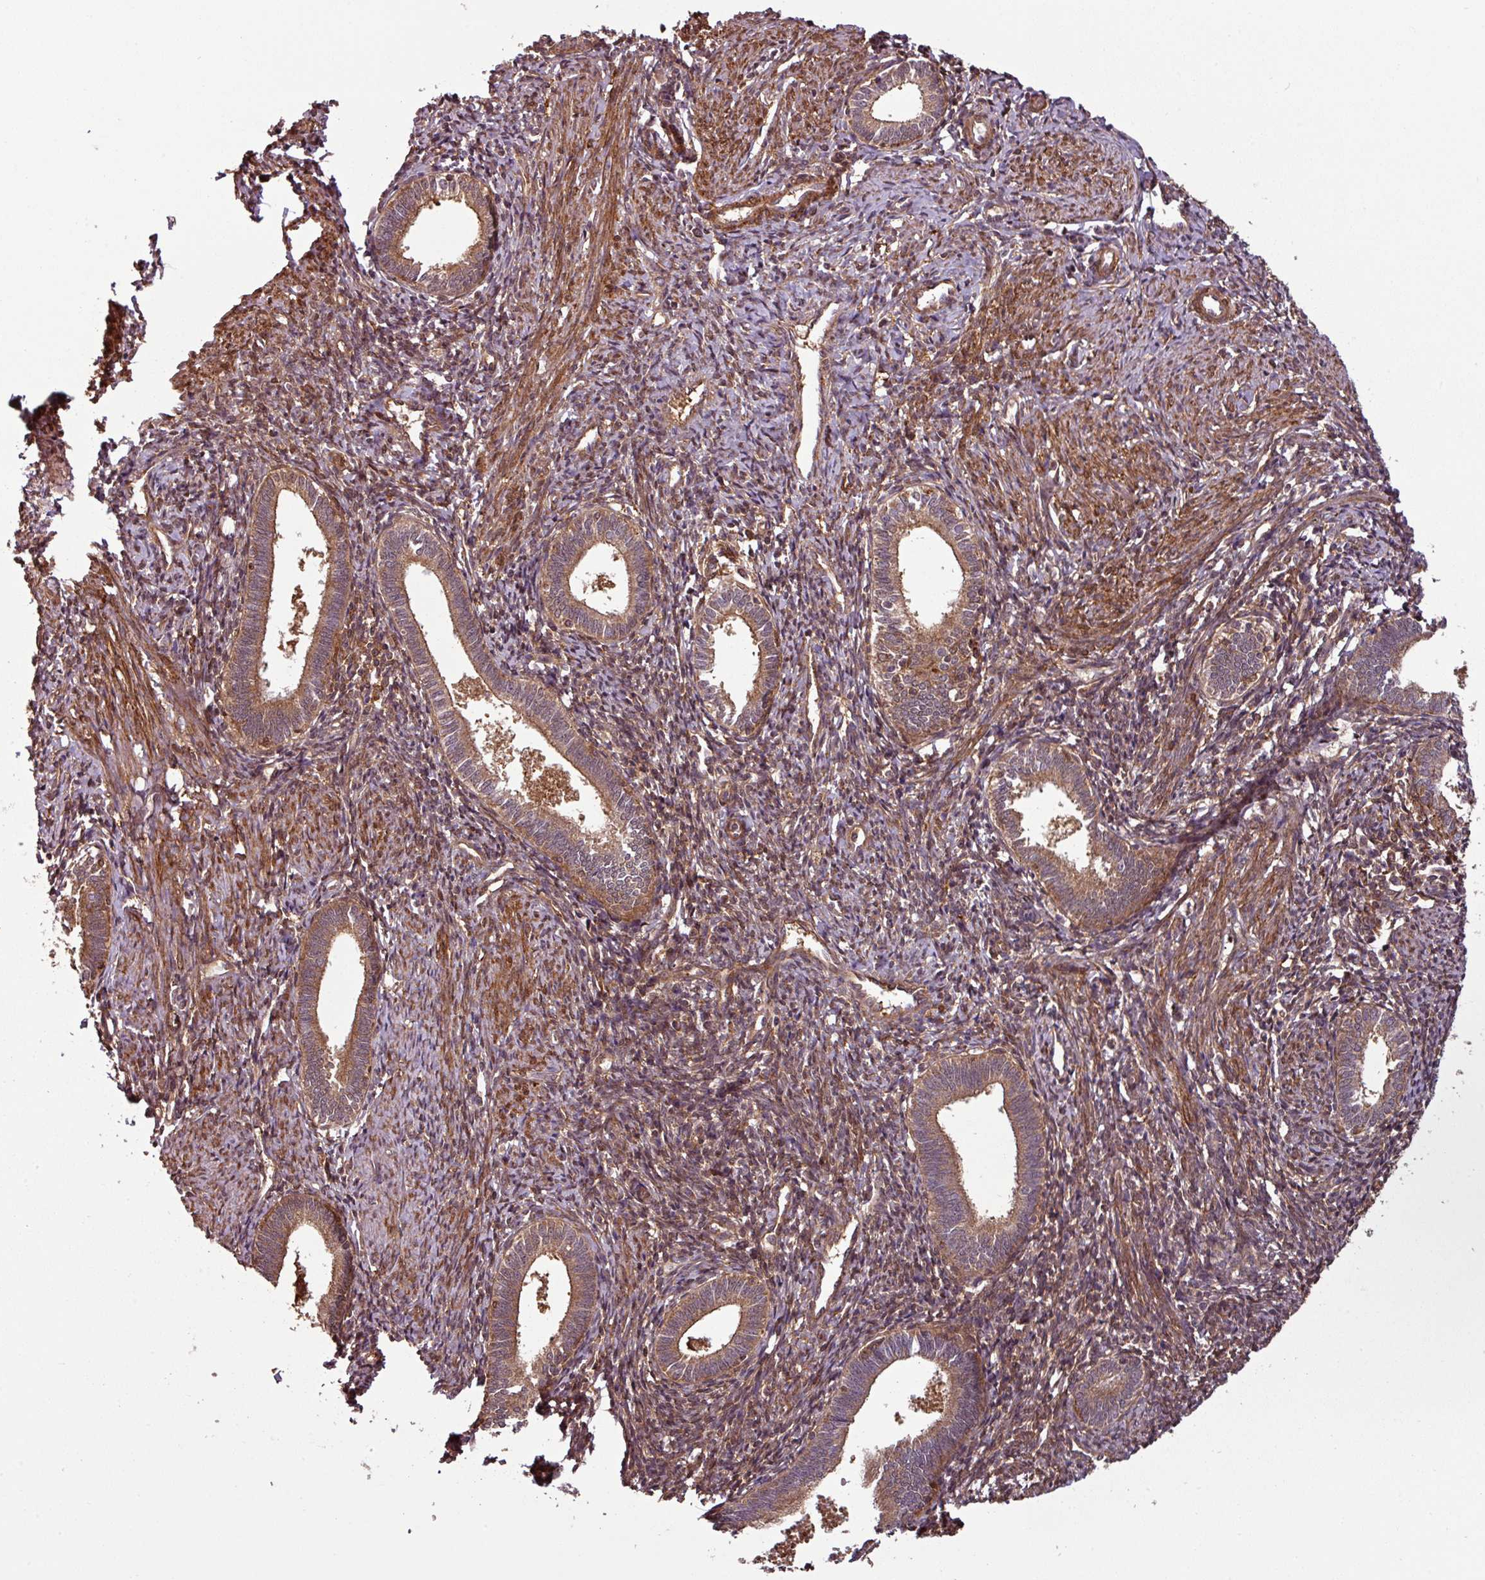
{"staining": {"intensity": "moderate", "quantity": "25%-75%", "location": "cytoplasmic/membranous"}, "tissue": "endometrium", "cell_type": "Cells in endometrial stroma", "image_type": "normal", "snomed": [{"axis": "morphology", "description": "Normal tissue, NOS"}, {"axis": "topography", "description": "Endometrium"}], "caption": "This photomicrograph exhibits immunohistochemistry staining of normal endometrium, with medium moderate cytoplasmic/membranous expression in approximately 25%-75% of cells in endometrial stroma.", "gene": "SH3BGRL", "patient": {"sex": "female", "age": 41}}